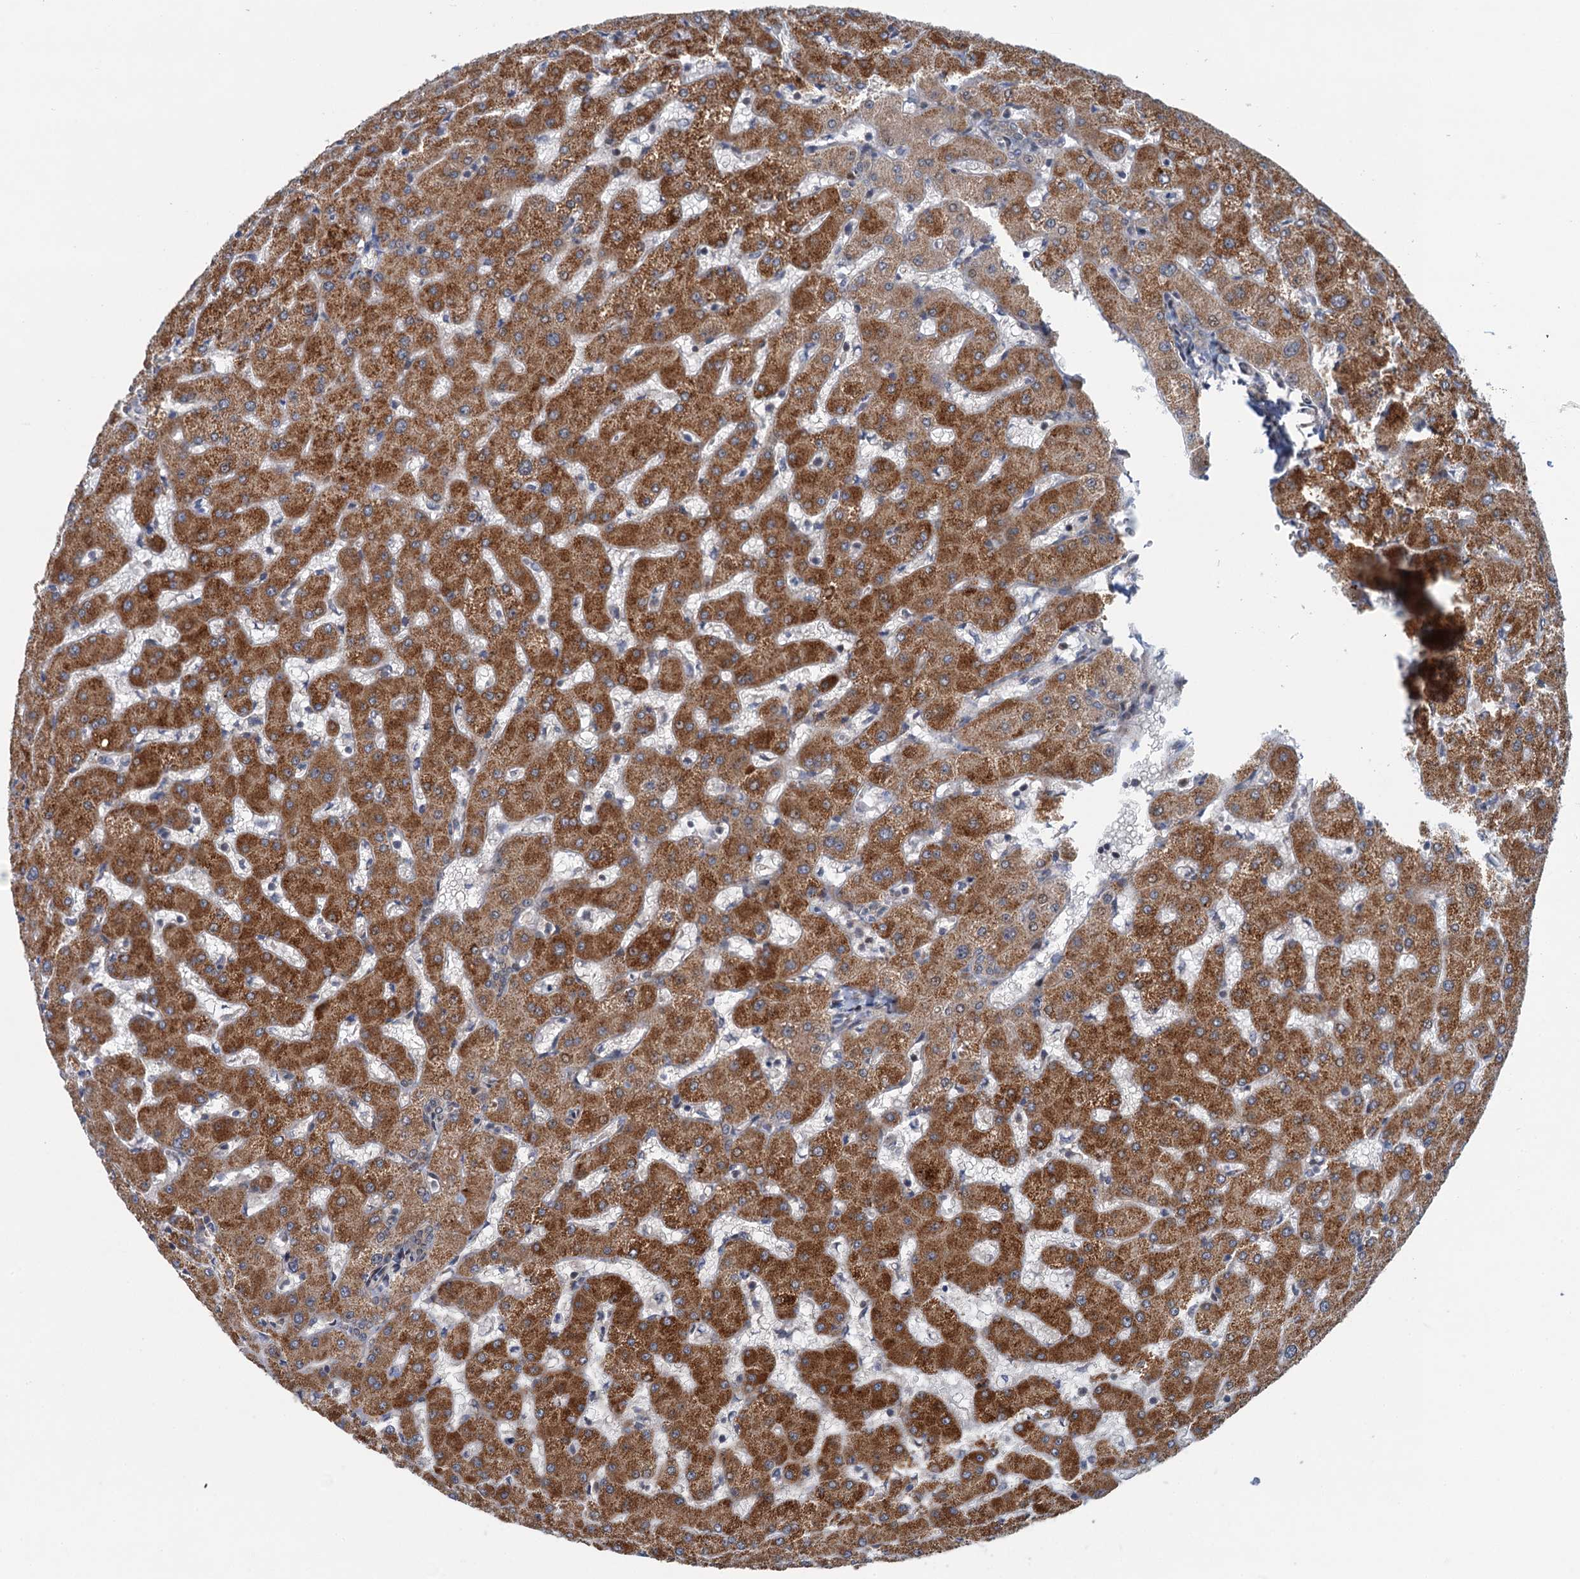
{"staining": {"intensity": "weak", "quantity": "<25%", "location": "cytoplasmic/membranous"}, "tissue": "liver", "cell_type": "Cholangiocytes", "image_type": "normal", "snomed": [{"axis": "morphology", "description": "Normal tissue, NOS"}, {"axis": "topography", "description": "Liver"}], "caption": "Immunohistochemistry (IHC) of unremarkable liver displays no expression in cholangiocytes. The staining was performed using DAB (3,3'-diaminobenzidine) to visualize the protein expression in brown, while the nuclei were stained in blue with hematoxylin (Magnification: 20x).", "gene": "DYNC2I2", "patient": {"sex": "female", "age": 63}}